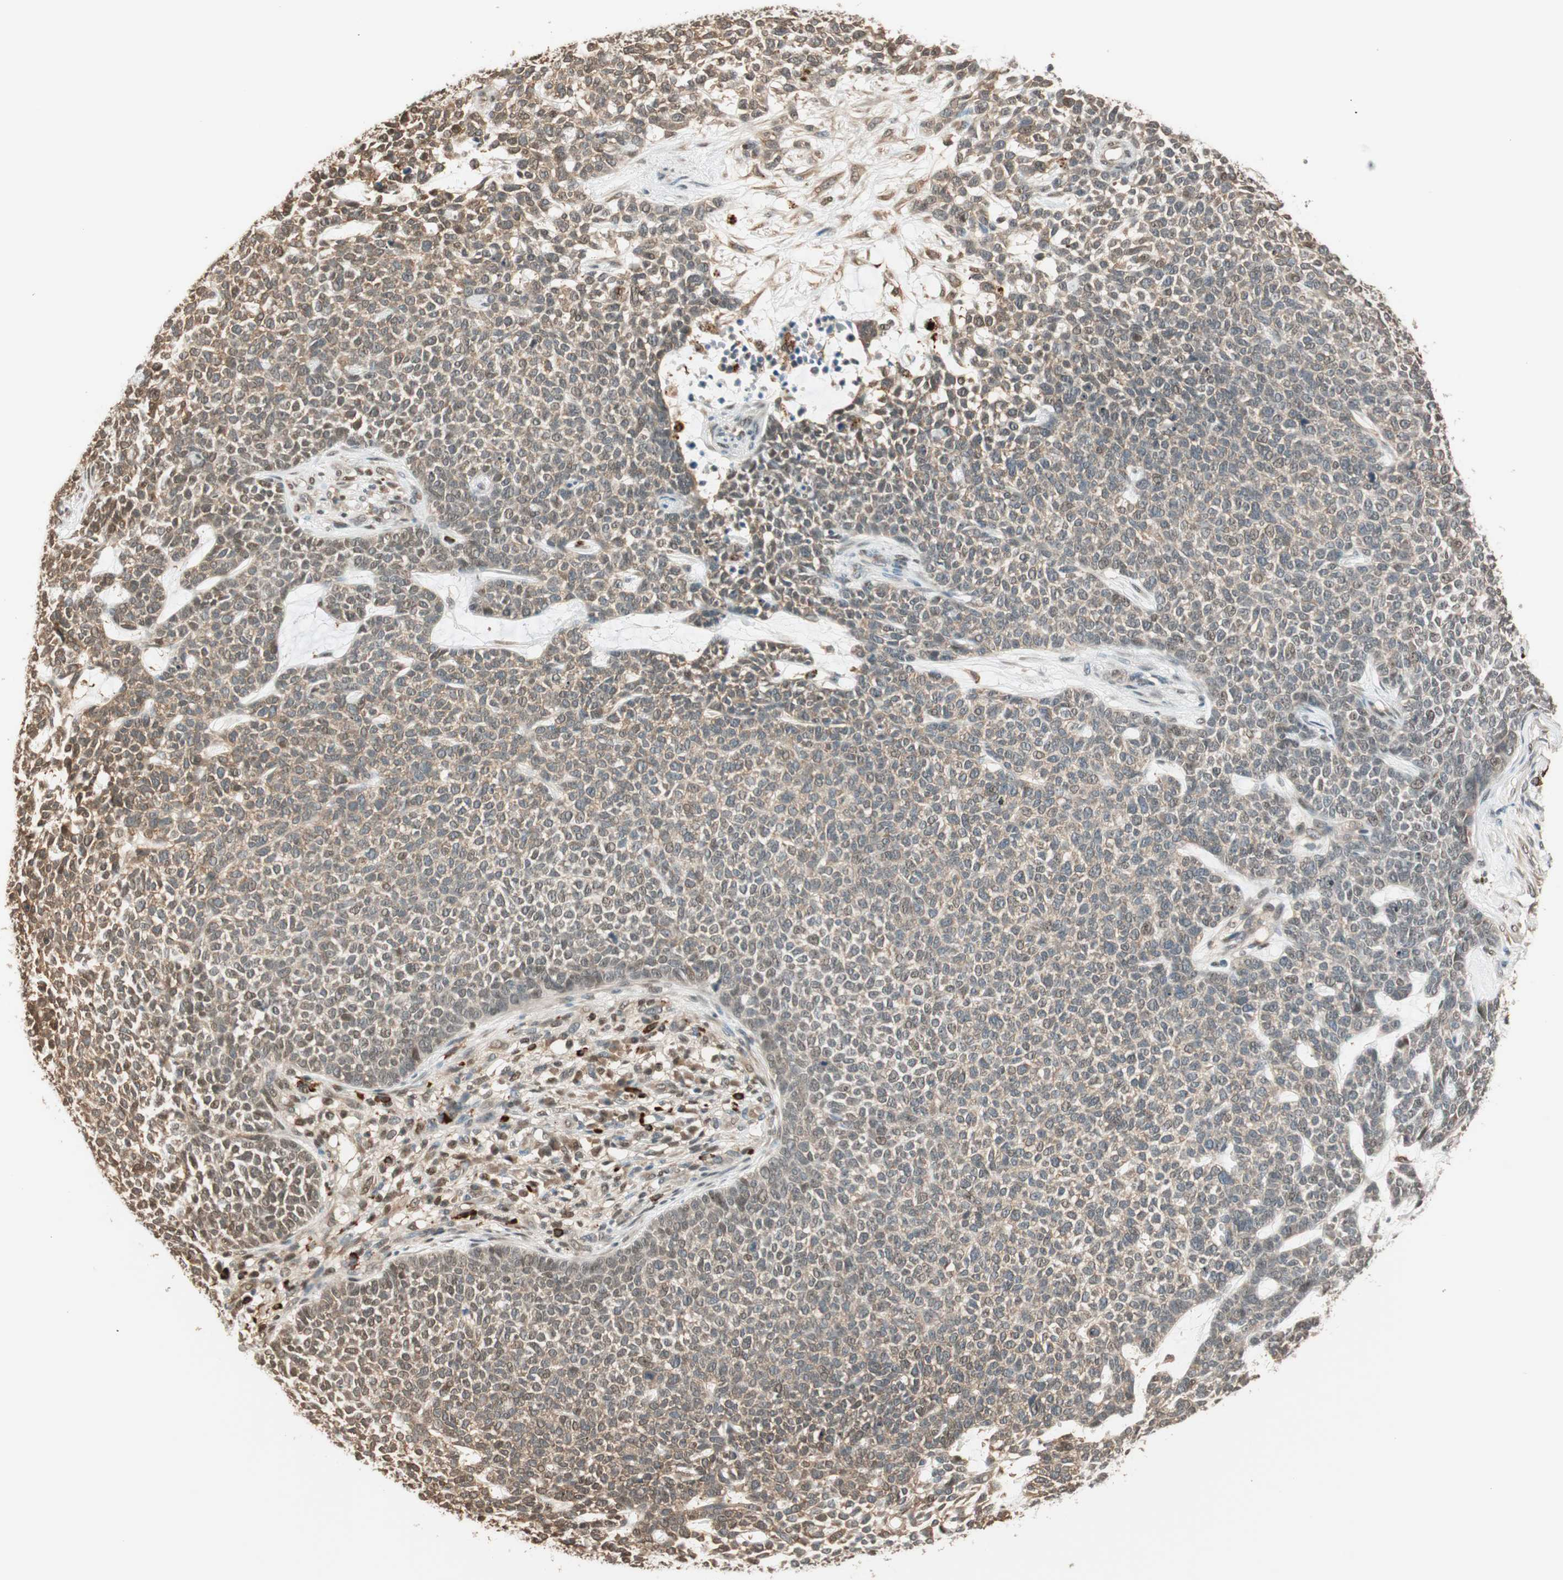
{"staining": {"intensity": "moderate", "quantity": ">75%", "location": "cytoplasmic/membranous,nuclear"}, "tissue": "skin cancer", "cell_type": "Tumor cells", "image_type": "cancer", "snomed": [{"axis": "morphology", "description": "Basal cell carcinoma"}, {"axis": "topography", "description": "Skin"}], "caption": "An immunohistochemistry histopathology image of neoplastic tissue is shown. Protein staining in brown highlights moderate cytoplasmic/membranous and nuclear positivity in skin basal cell carcinoma within tumor cells.", "gene": "ZNF443", "patient": {"sex": "female", "age": 84}}